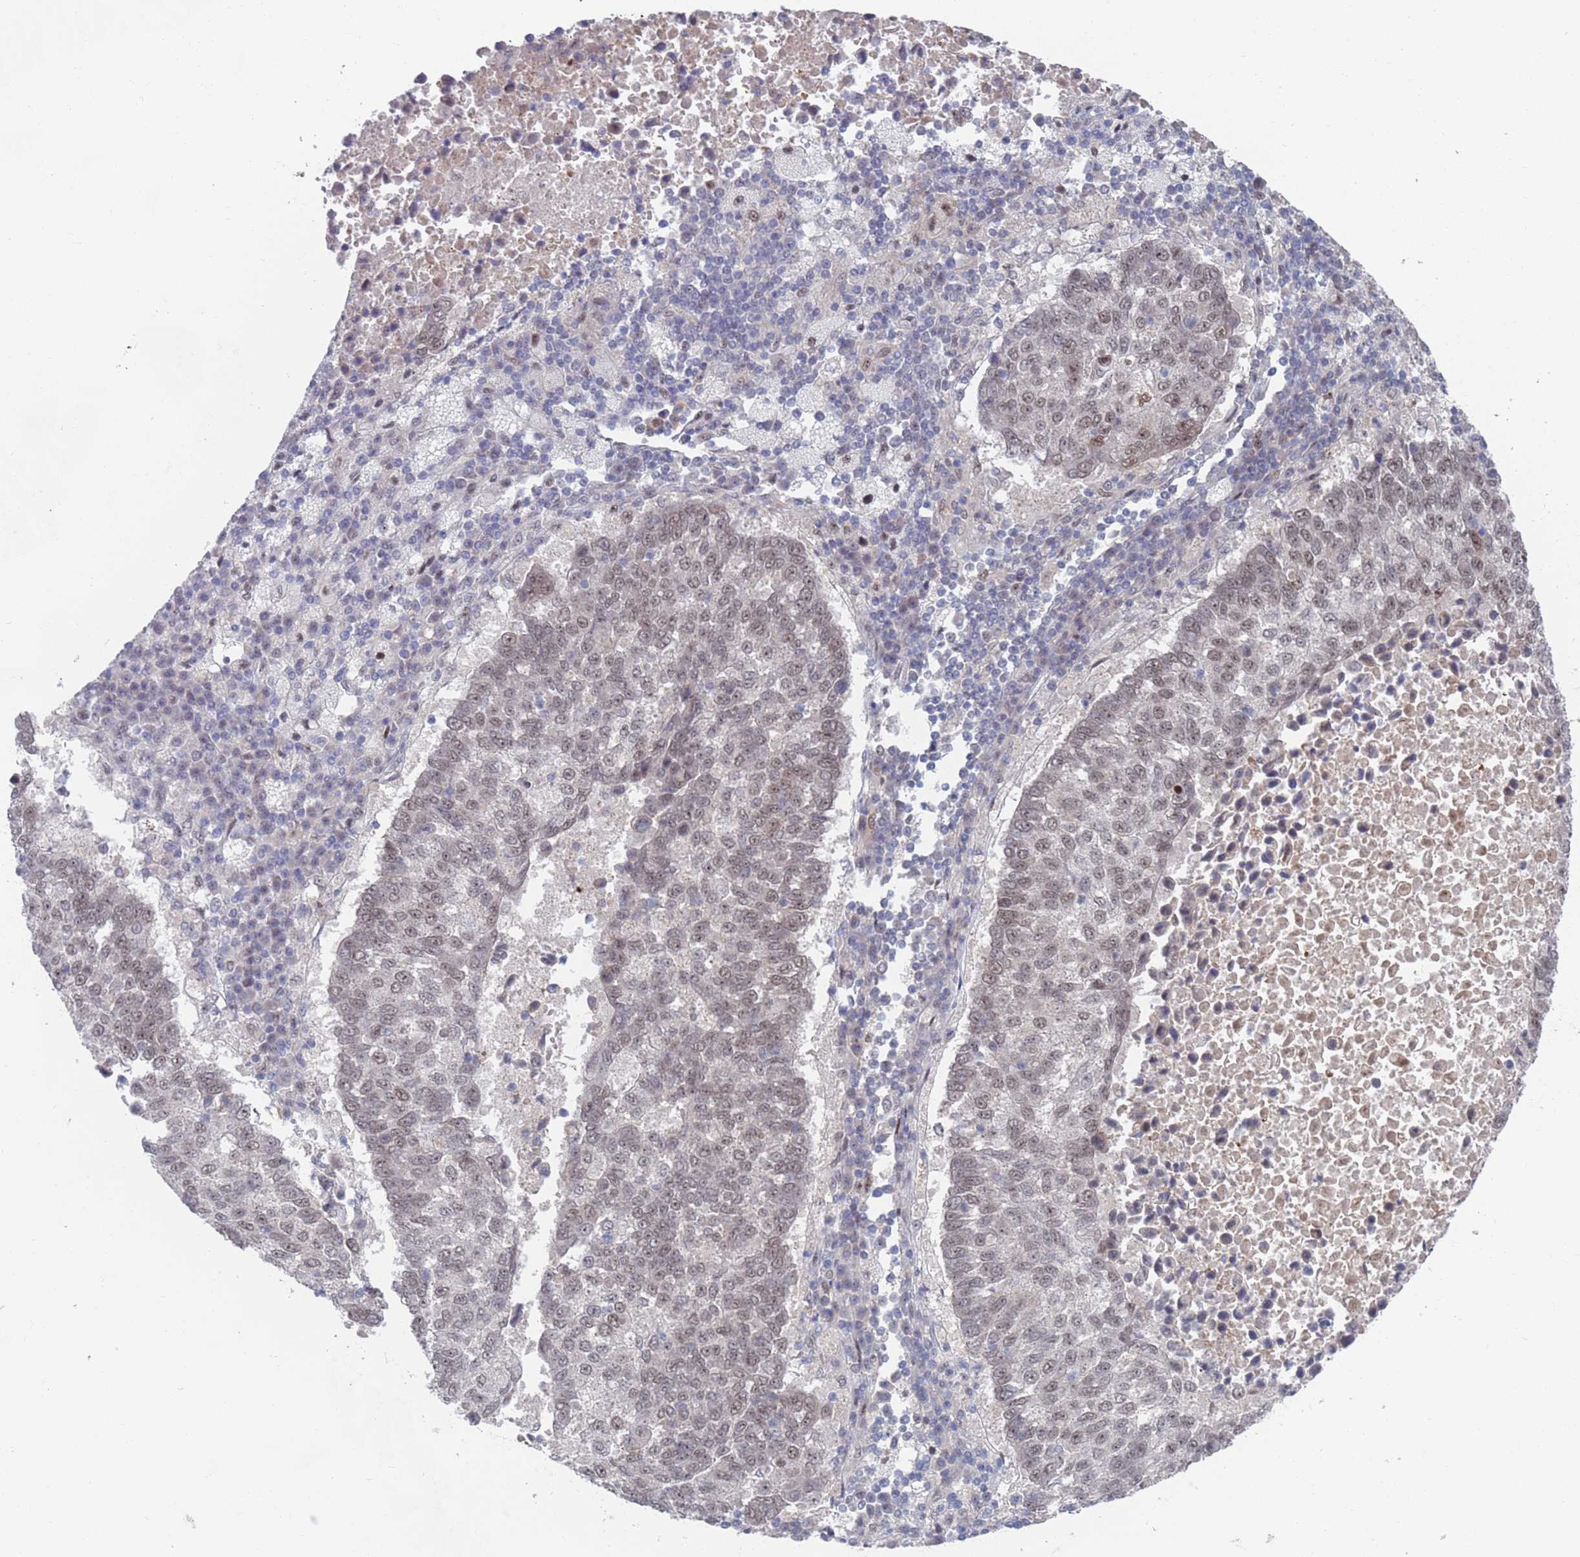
{"staining": {"intensity": "weak", "quantity": "25%-75%", "location": "nuclear"}, "tissue": "lung cancer", "cell_type": "Tumor cells", "image_type": "cancer", "snomed": [{"axis": "morphology", "description": "Squamous cell carcinoma, NOS"}, {"axis": "topography", "description": "Lung"}], "caption": "This image shows squamous cell carcinoma (lung) stained with immunohistochemistry (IHC) to label a protein in brown. The nuclear of tumor cells show weak positivity for the protein. Nuclei are counter-stained blue.", "gene": "RPP25", "patient": {"sex": "male", "age": 73}}